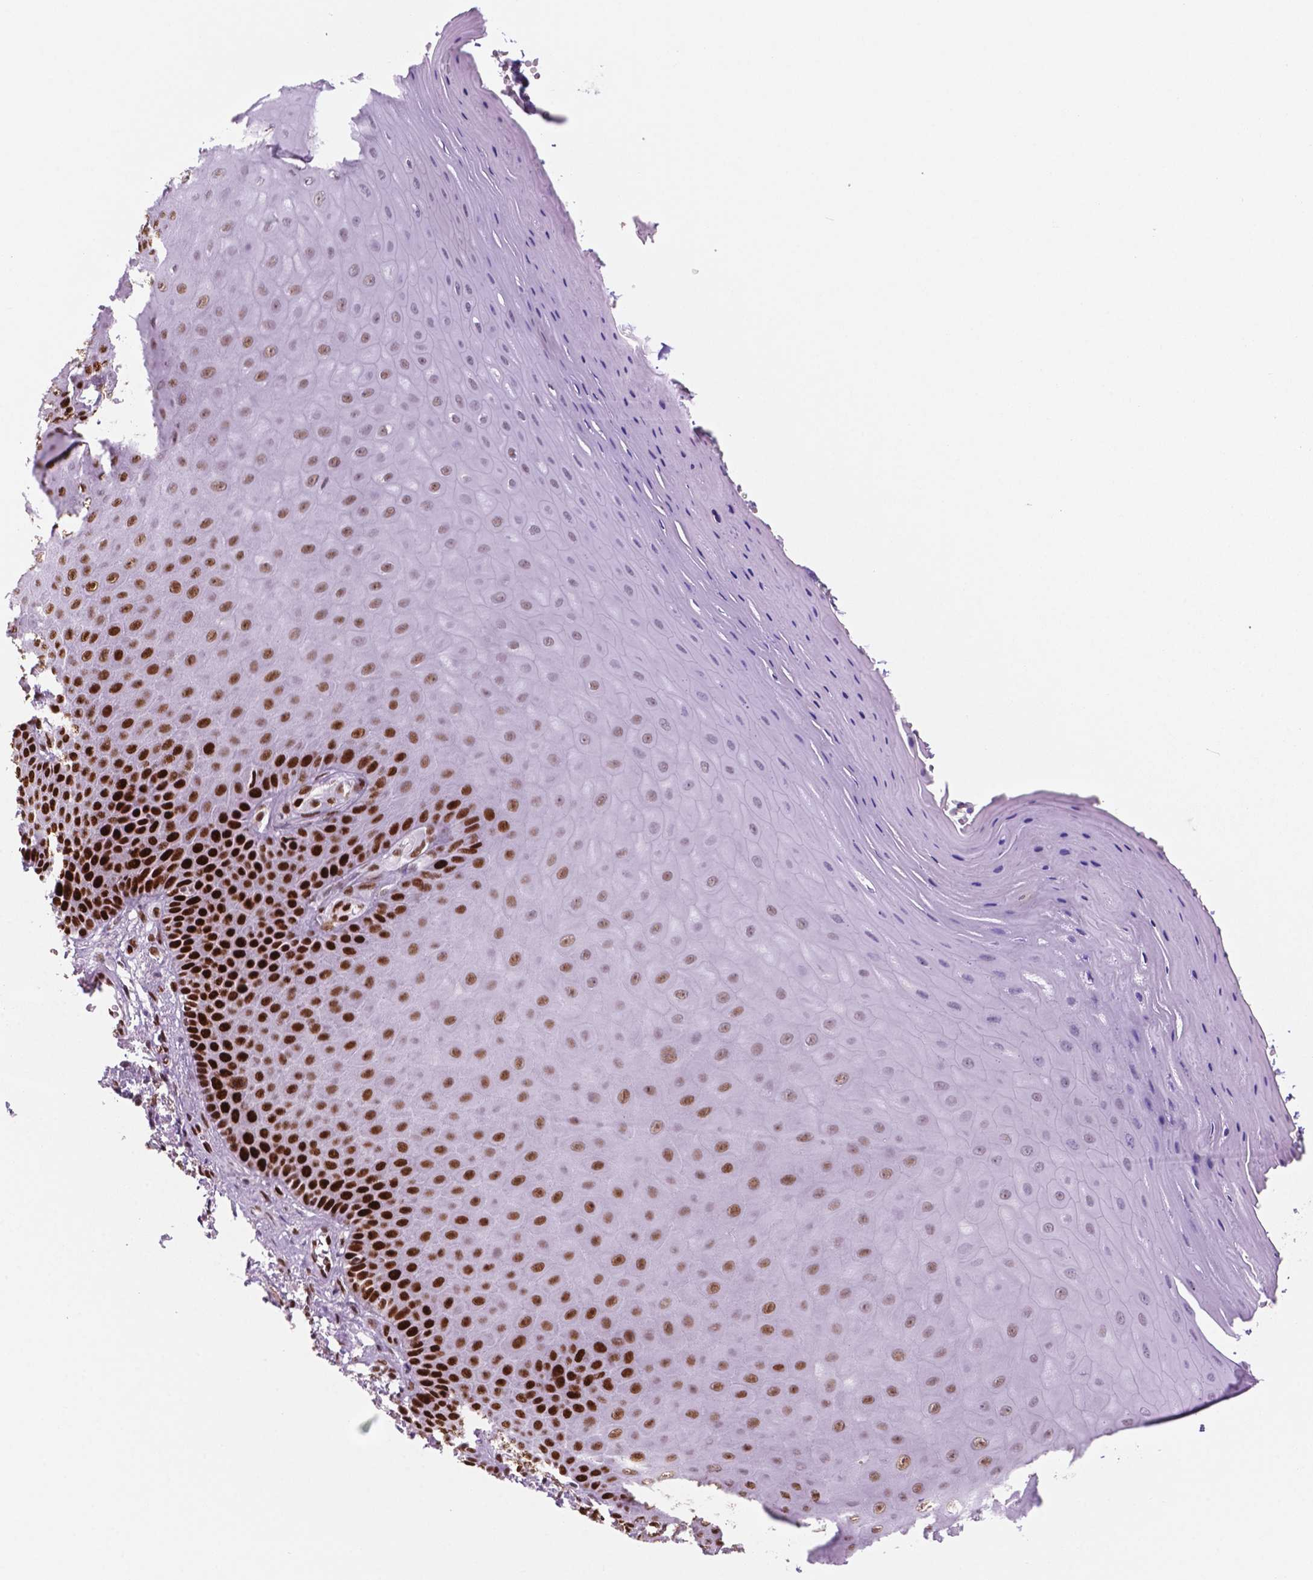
{"staining": {"intensity": "strong", "quantity": ">75%", "location": "nuclear"}, "tissue": "vagina", "cell_type": "Squamous epithelial cells", "image_type": "normal", "snomed": [{"axis": "morphology", "description": "Normal tissue, NOS"}, {"axis": "topography", "description": "Vagina"}], "caption": "Vagina stained with DAB IHC reveals high levels of strong nuclear staining in about >75% of squamous epithelial cells.", "gene": "MSH6", "patient": {"sex": "female", "age": 83}}